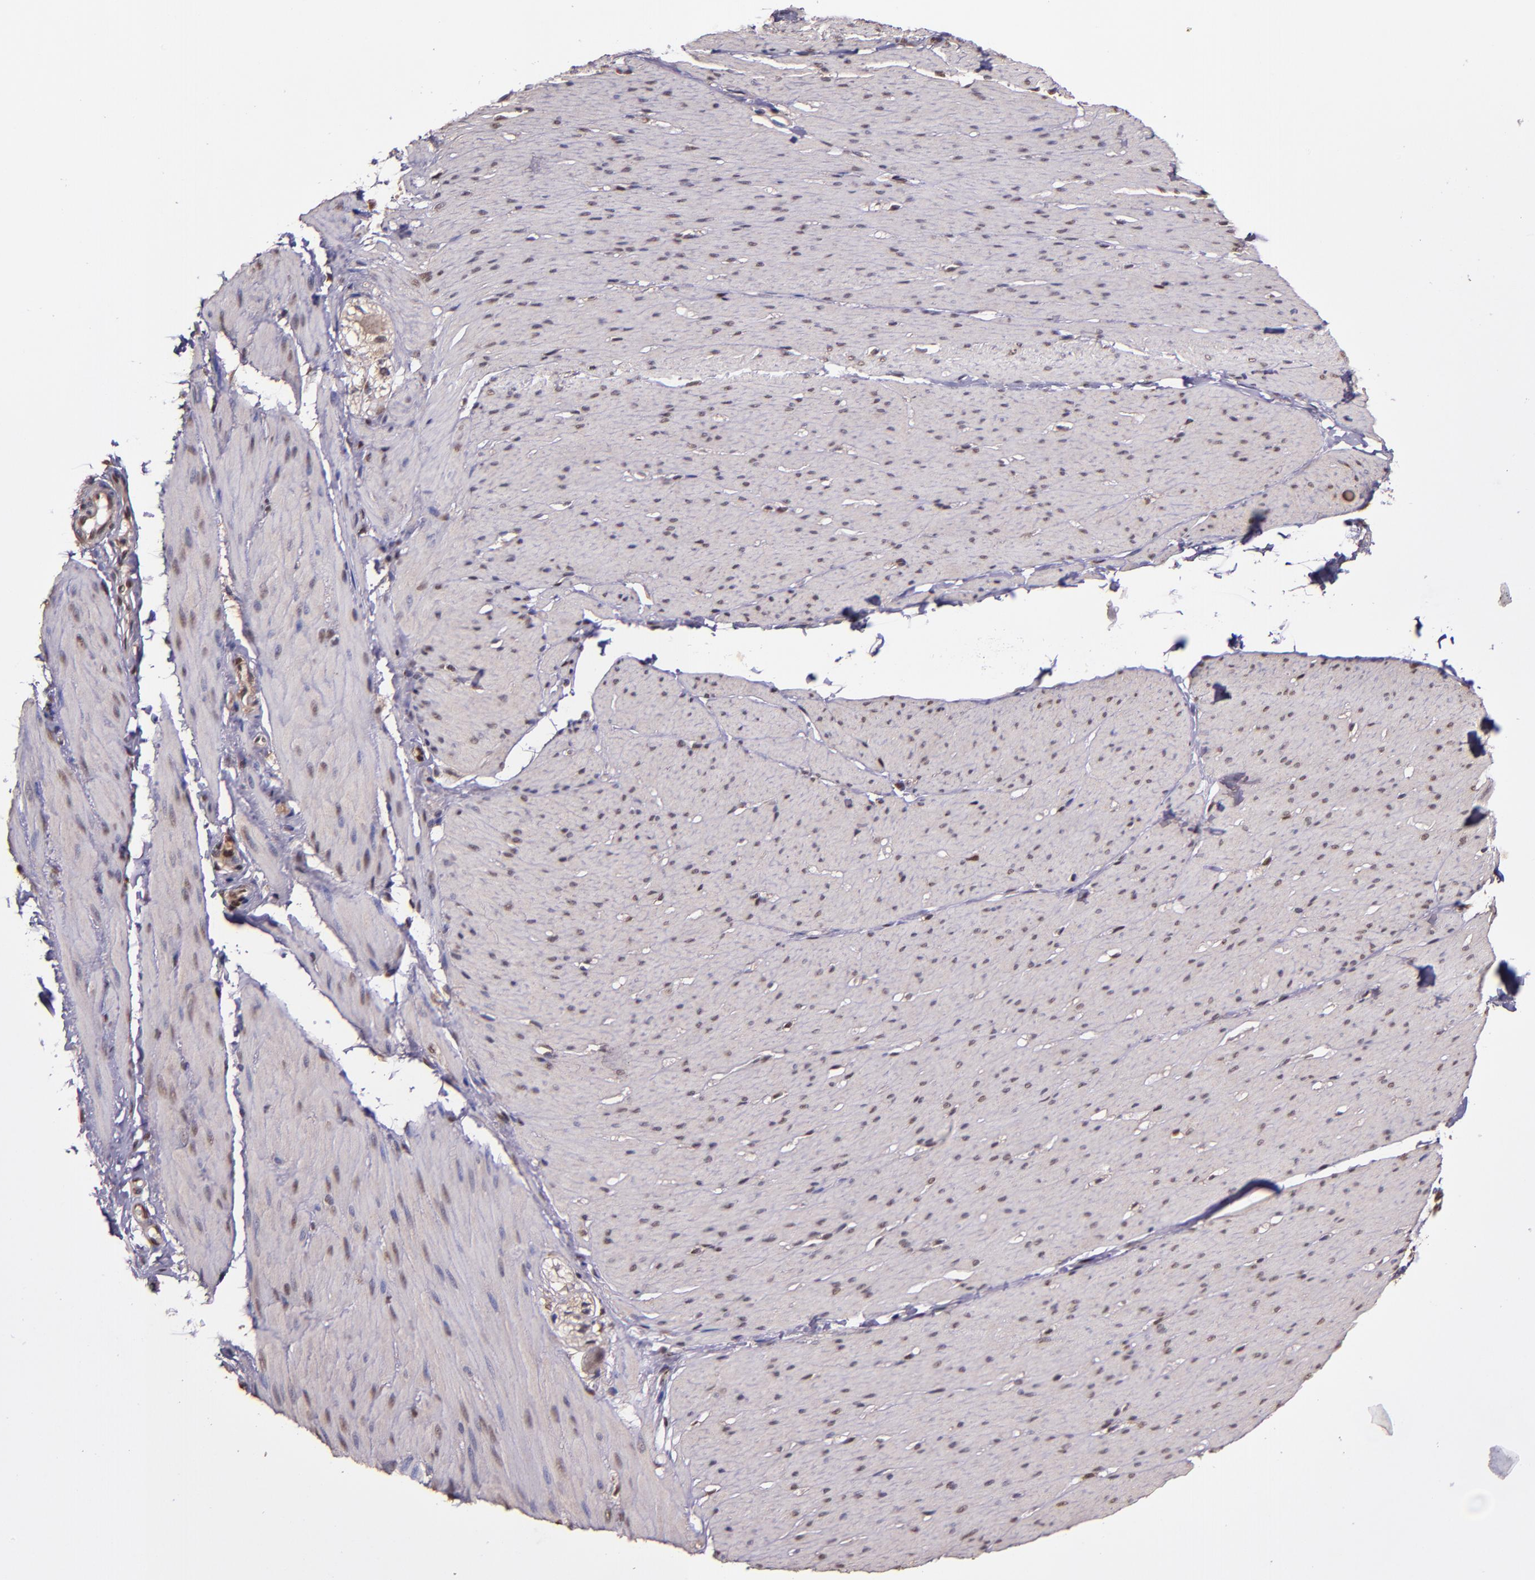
{"staining": {"intensity": "weak", "quantity": "25%-75%", "location": "nuclear"}, "tissue": "smooth muscle", "cell_type": "Smooth muscle cells", "image_type": "normal", "snomed": [{"axis": "morphology", "description": "Normal tissue, NOS"}, {"axis": "topography", "description": "Smooth muscle"}, {"axis": "topography", "description": "Colon"}], "caption": "A low amount of weak nuclear positivity is appreciated in about 25%-75% of smooth muscle cells in benign smooth muscle. (brown staining indicates protein expression, while blue staining denotes nuclei).", "gene": "STAT6", "patient": {"sex": "male", "age": 67}}